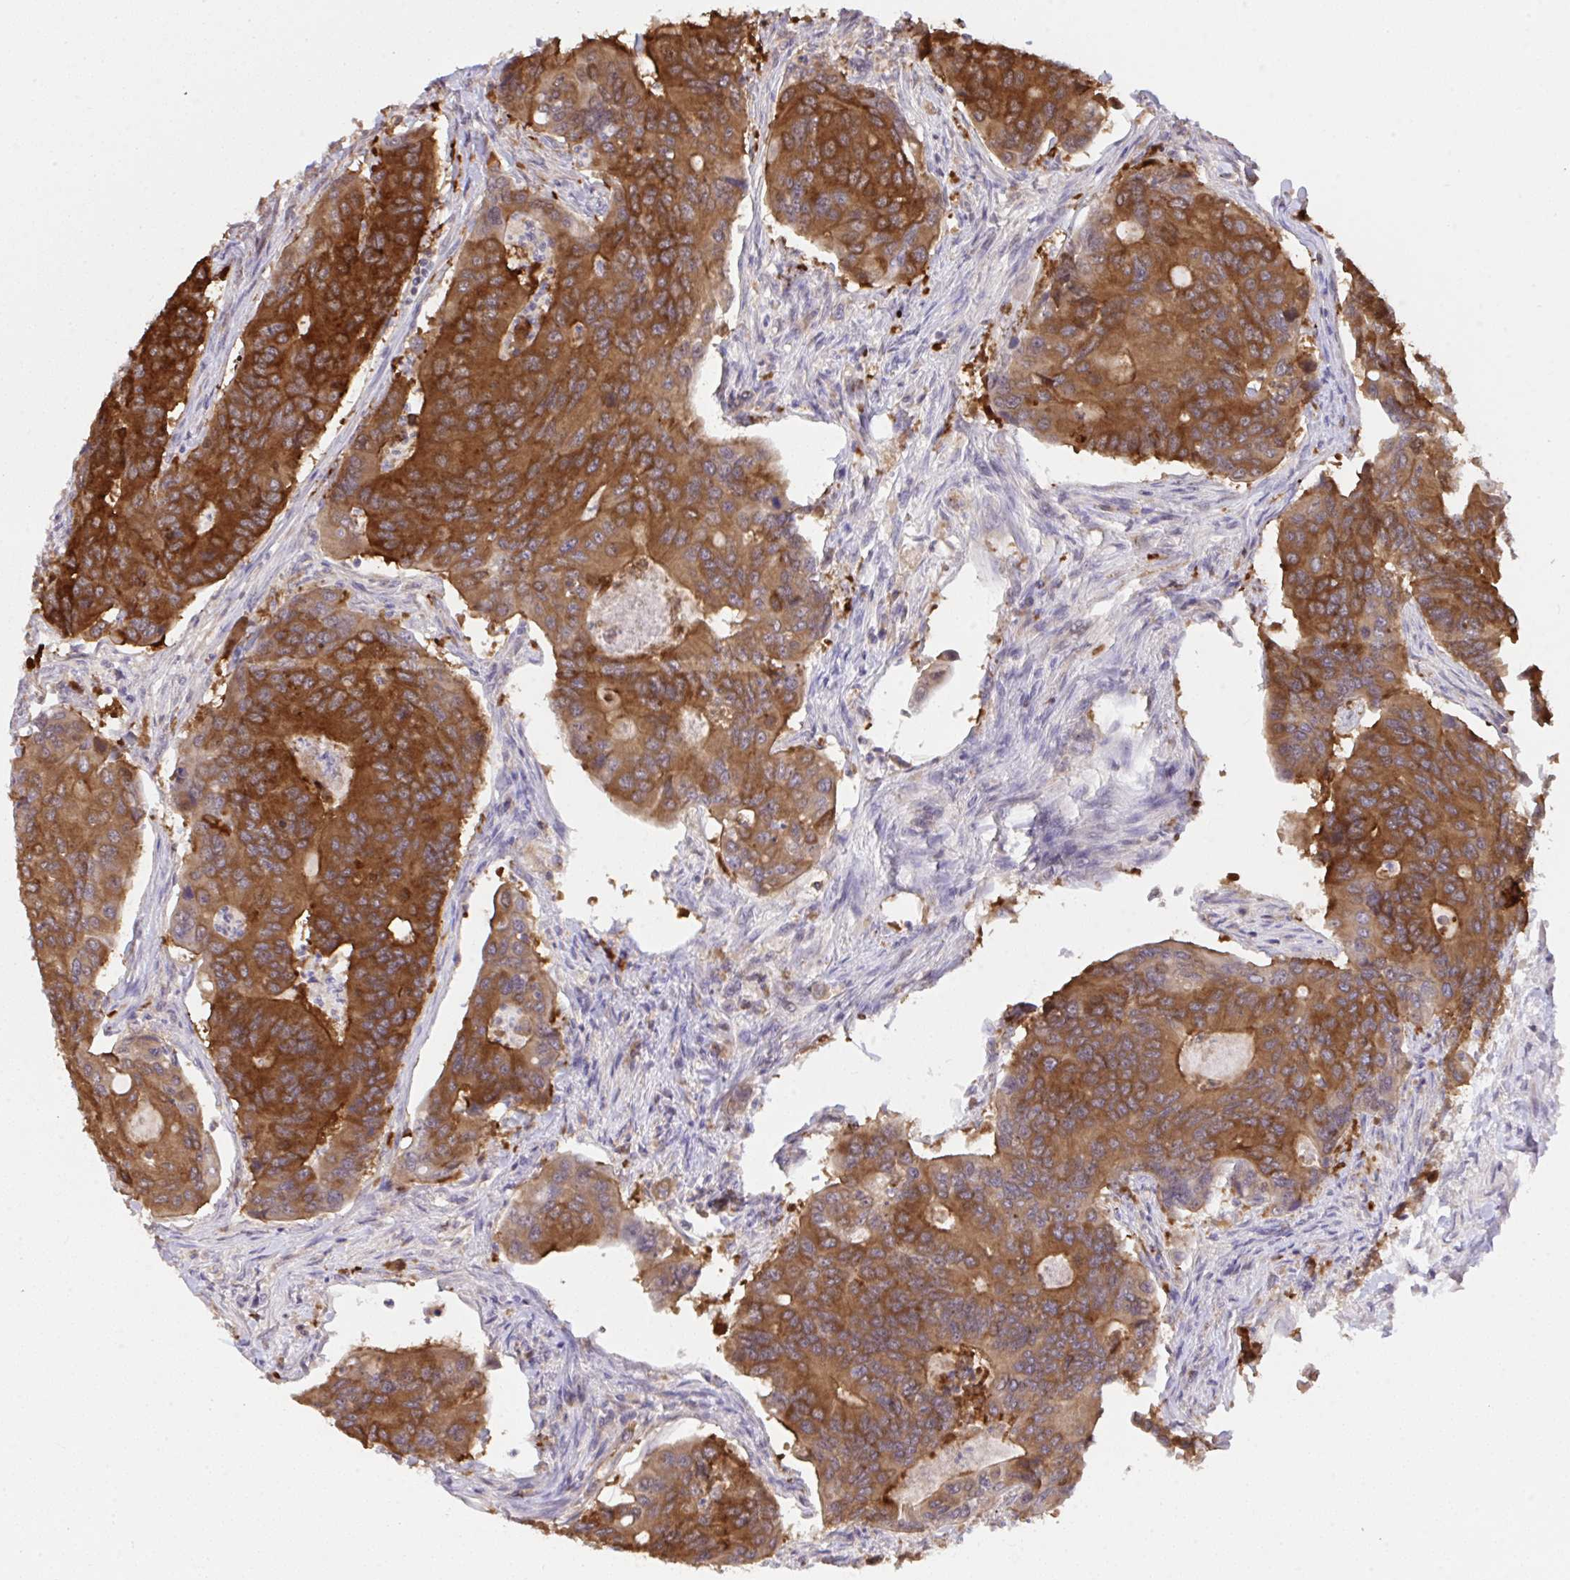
{"staining": {"intensity": "strong", "quantity": ">75%", "location": "cytoplasmic/membranous"}, "tissue": "colorectal cancer", "cell_type": "Tumor cells", "image_type": "cancer", "snomed": [{"axis": "morphology", "description": "Adenocarcinoma, NOS"}, {"axis": "topography", "description": "Colon"}], "caption": "Colorectal cancer (adenocarcinoma) stained for a protein (brown) demonstrates strong cytoplasmic/membranous positive staining in approximately >75% of tumor cells.", "gene": "C12orf57", "patient": {"sex": "female", "age": 67}}